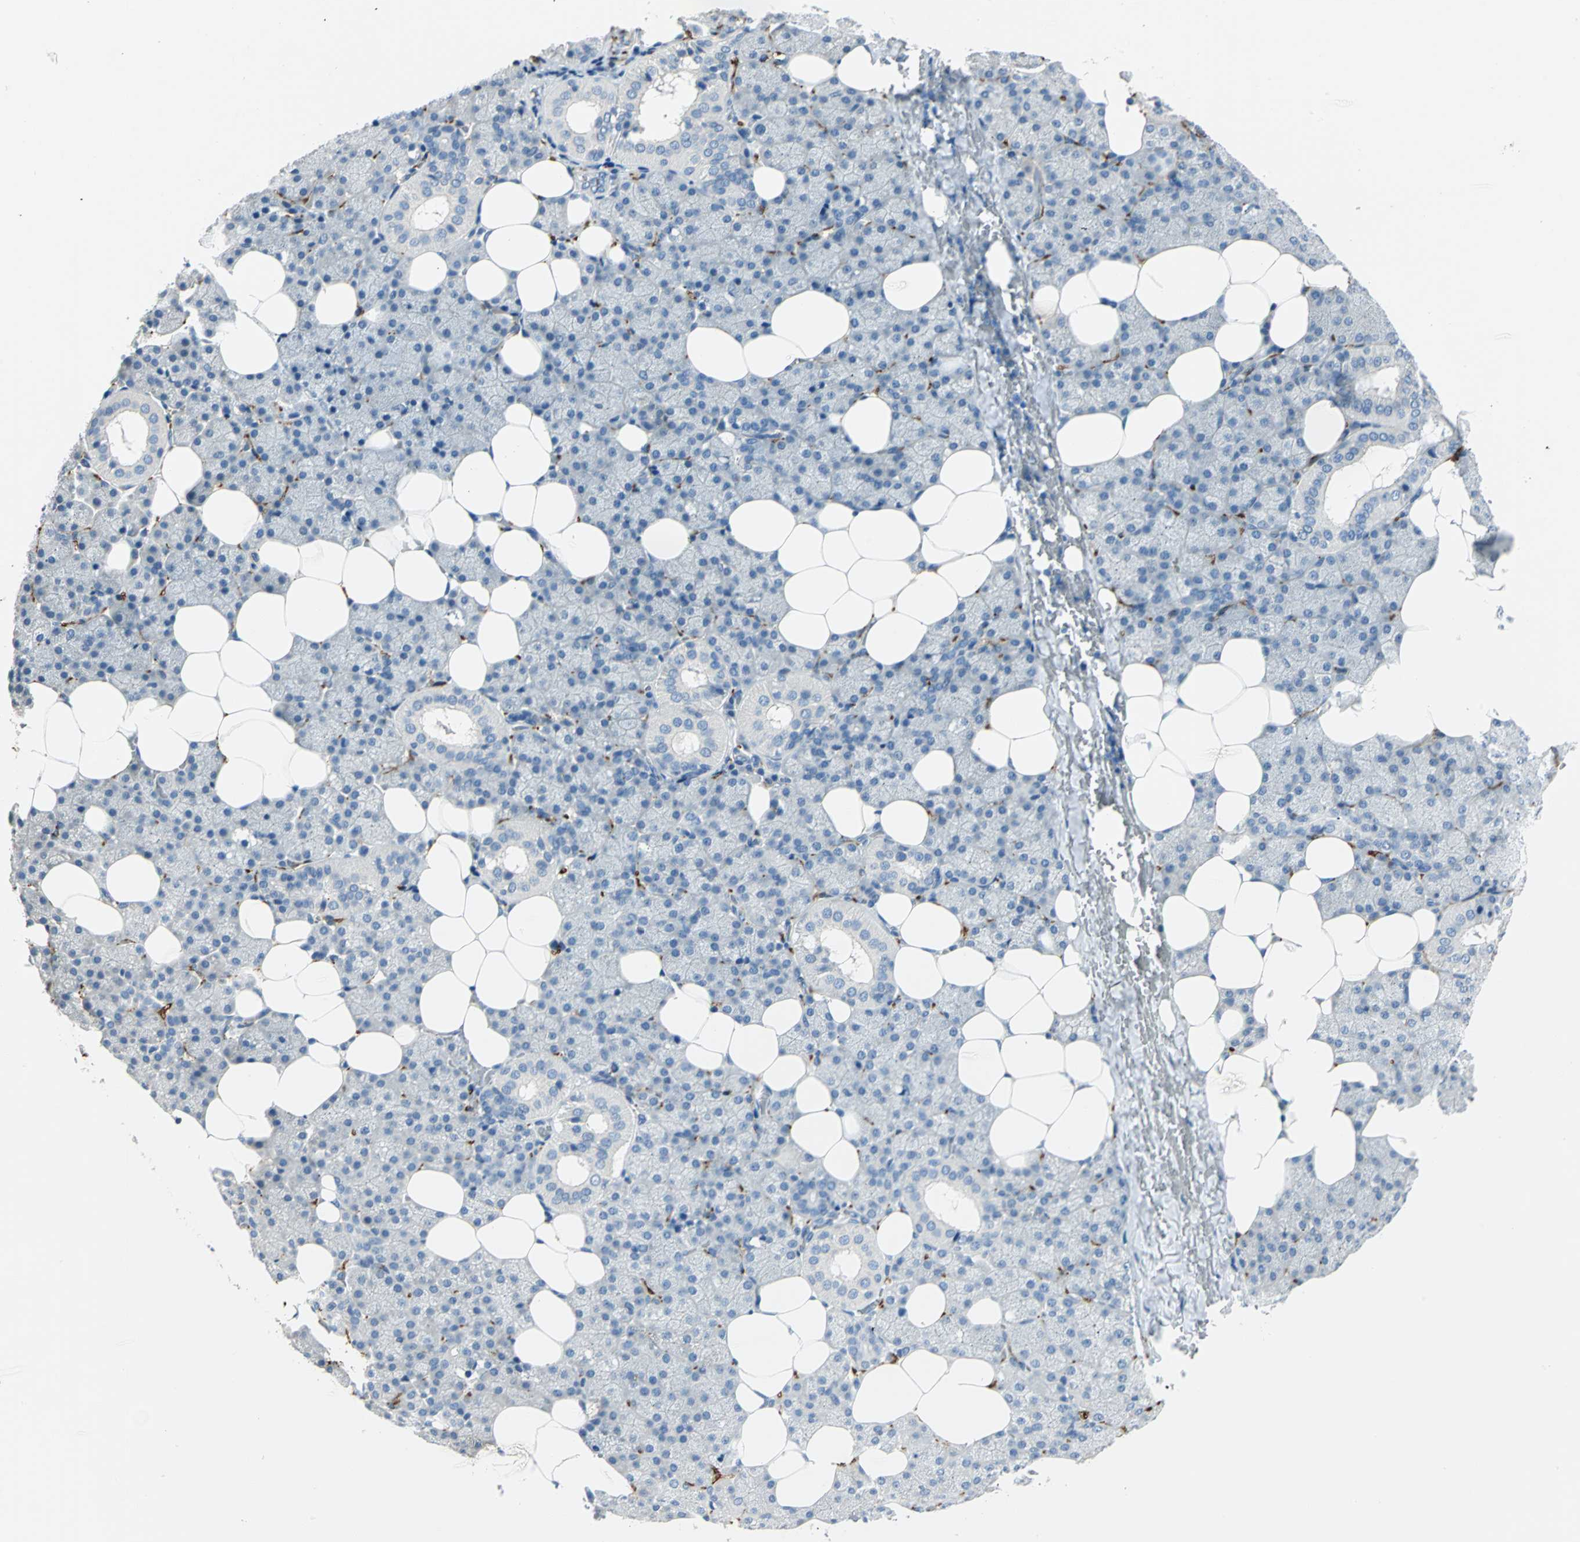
{"staining": {"intensity": "negative", "quantity": "none", "location": "none"}, "tissue": "salivary gland", "cell_type": "Glandular cells", "image_type": "normal", "snomed": [{"axis": "morphology", "description": "Normal tissue, NOS"}, {"axis": "topography", "description": "Lymph node"}, {"axis": "topography", "description": "Salivary gland"}], "caption": "There is no significant expression in glandular cells of salivary gland. (DAB immunohistochemistry (IHC) visualized using brightfield microscopy, high magnification).", "gene": "UCHL1", "patient": {"sex": "male", "age": 8}}